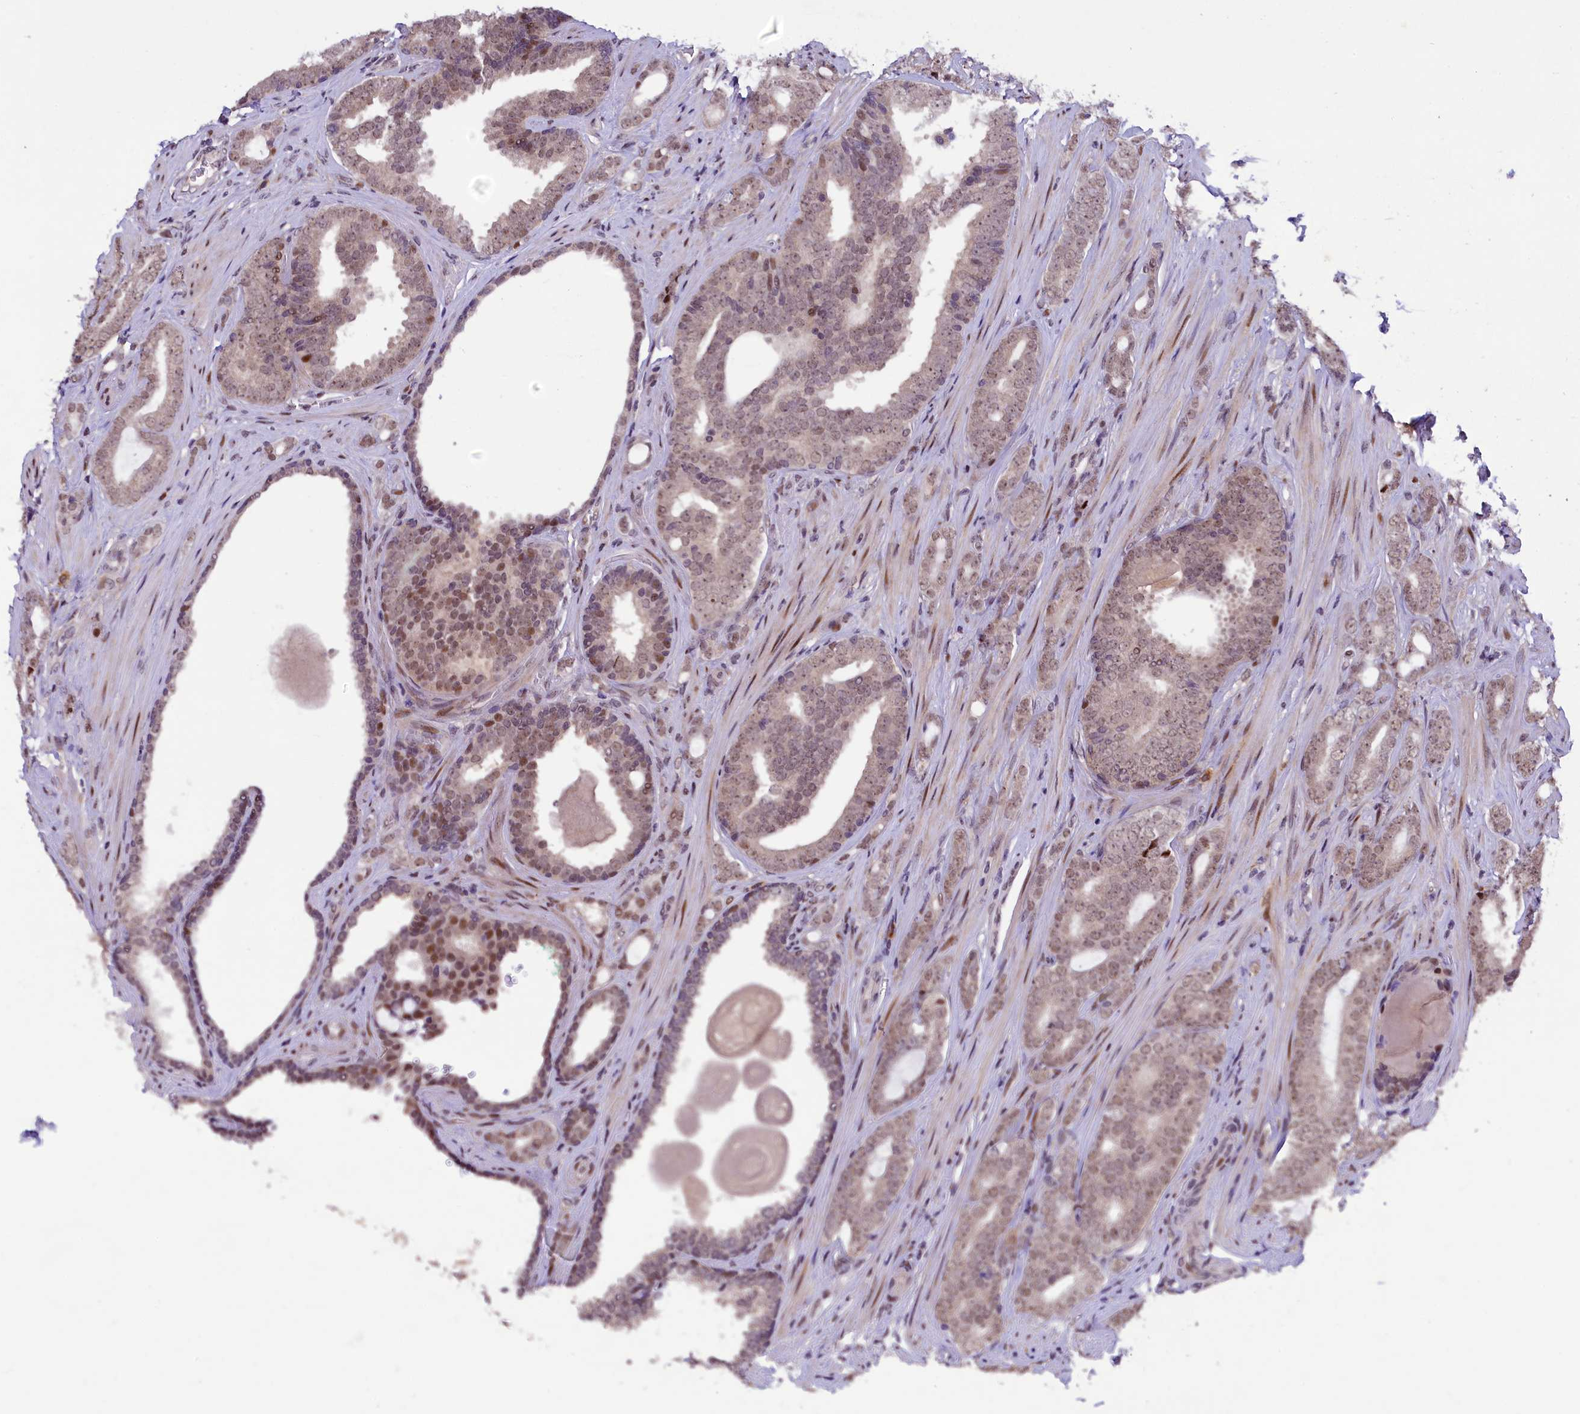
{"staining": {"intensity": "weak", "quantity": ">75%", "location": "nuclear"}, "tissue": "prostate cancer", "cell_type": "Tumor cells", "image_type": "cancer", "snomed": [{"axis": "morphology", "description": "Adenocarcinoma, High grade"}, {"axis": "topography", "description": "Prostate"}], "caption": "Human high-grade adenocarcinoma (prostate) stained with a brown dye exhibits weak nuclear positive expression in approximately >75% of tumor cells.", "gene": "ANKS3", "patient": {"sex": "male", "age": 63}}